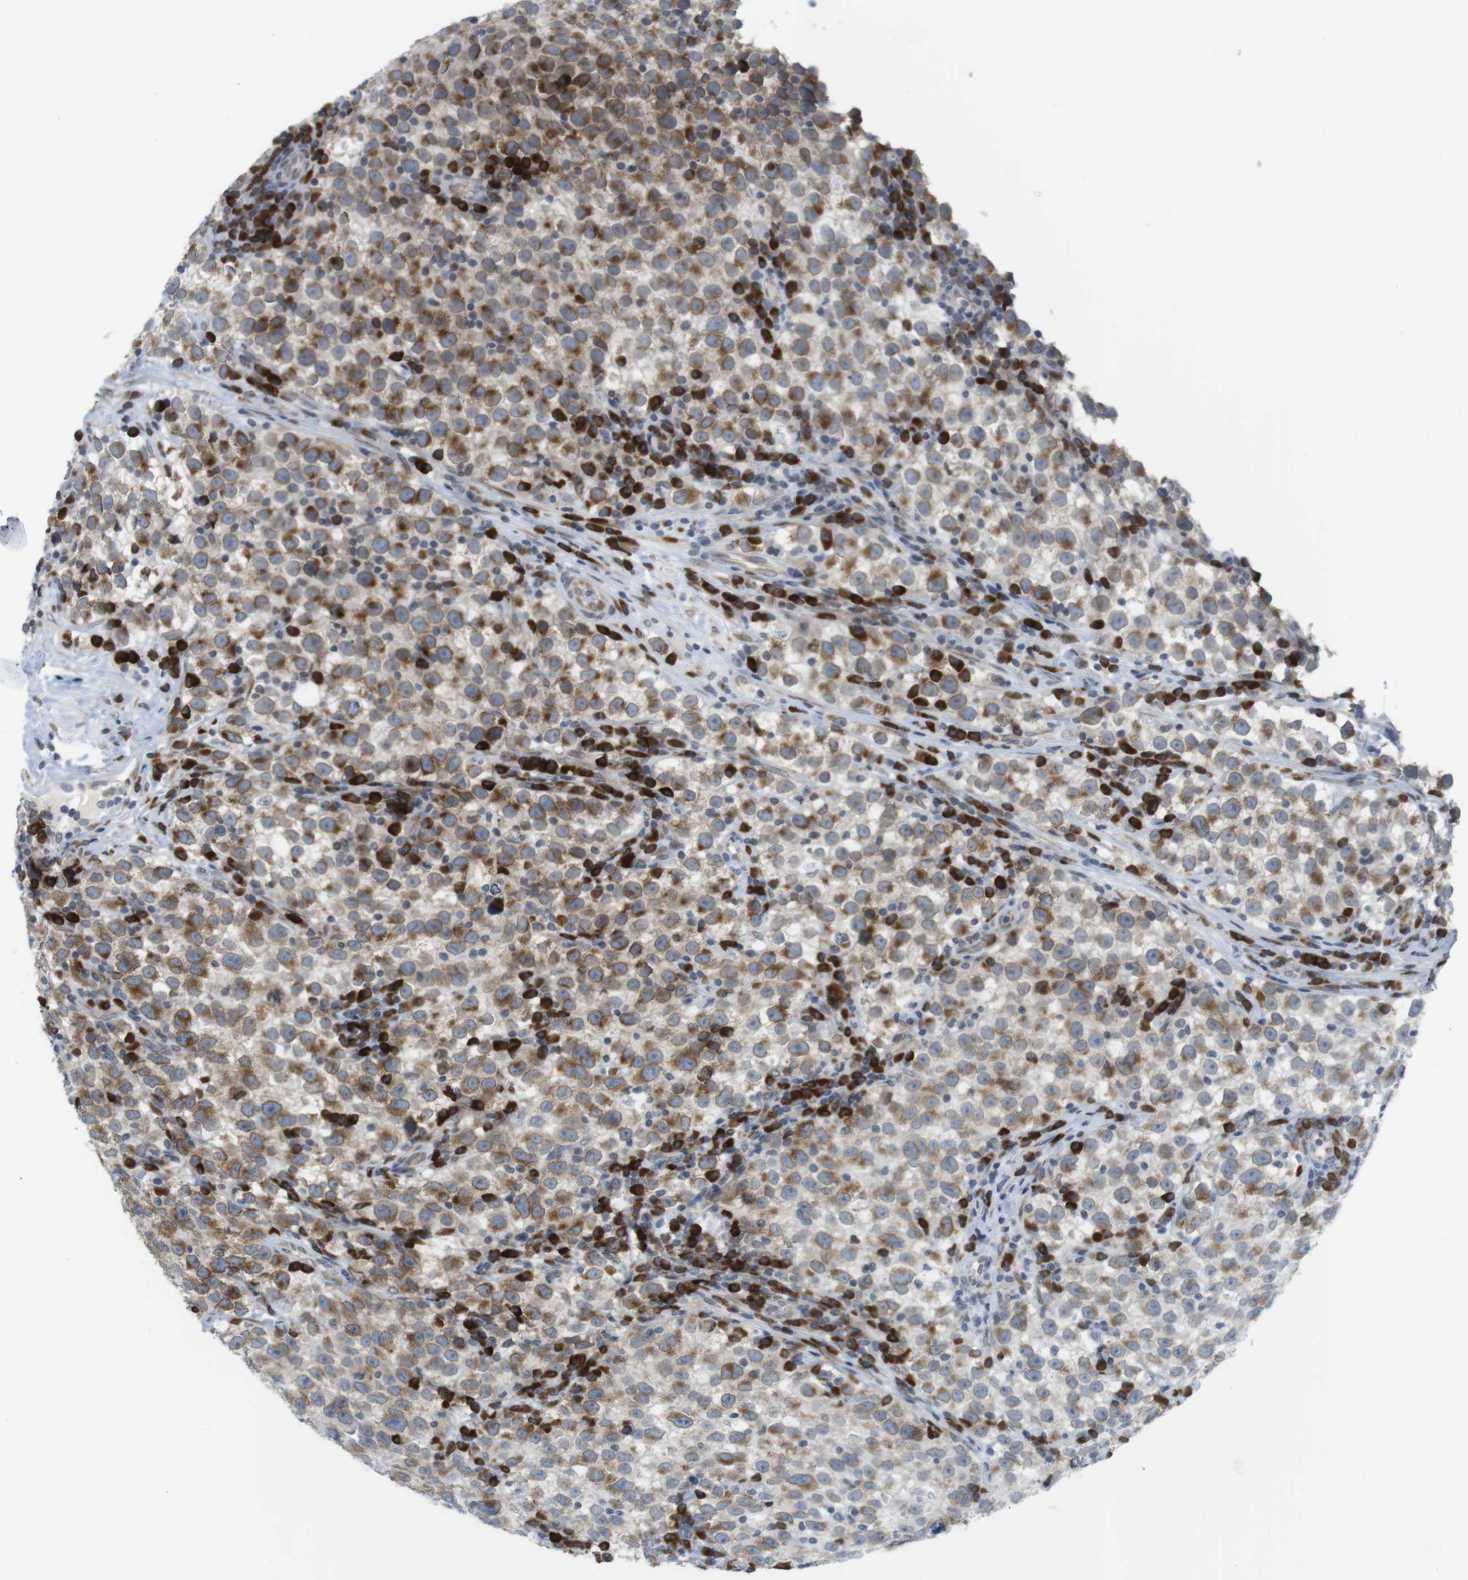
{"staining": {"intensity": "moderate", "quantity": "25%-75%", "location": "cytoplasmic/membranous"}, "tissue": "testis cancer", "cell_type": "Tumor cells", "image_type": "cancer", "snomed": [{"axis": "morphology", "description": "Seminoma, NOS"}, {"axis": "topography", "description": "Testis"}], "caption": "A histopathology image of human seminoma (testis) stained for a protein displays moderate cytoplasmic/membranous brown staining in tumor cells. (IHC, brightfield microscopy, high magnification).", "gene": "ERGIC3", "patient": {"sex": "male", "age": 22}}